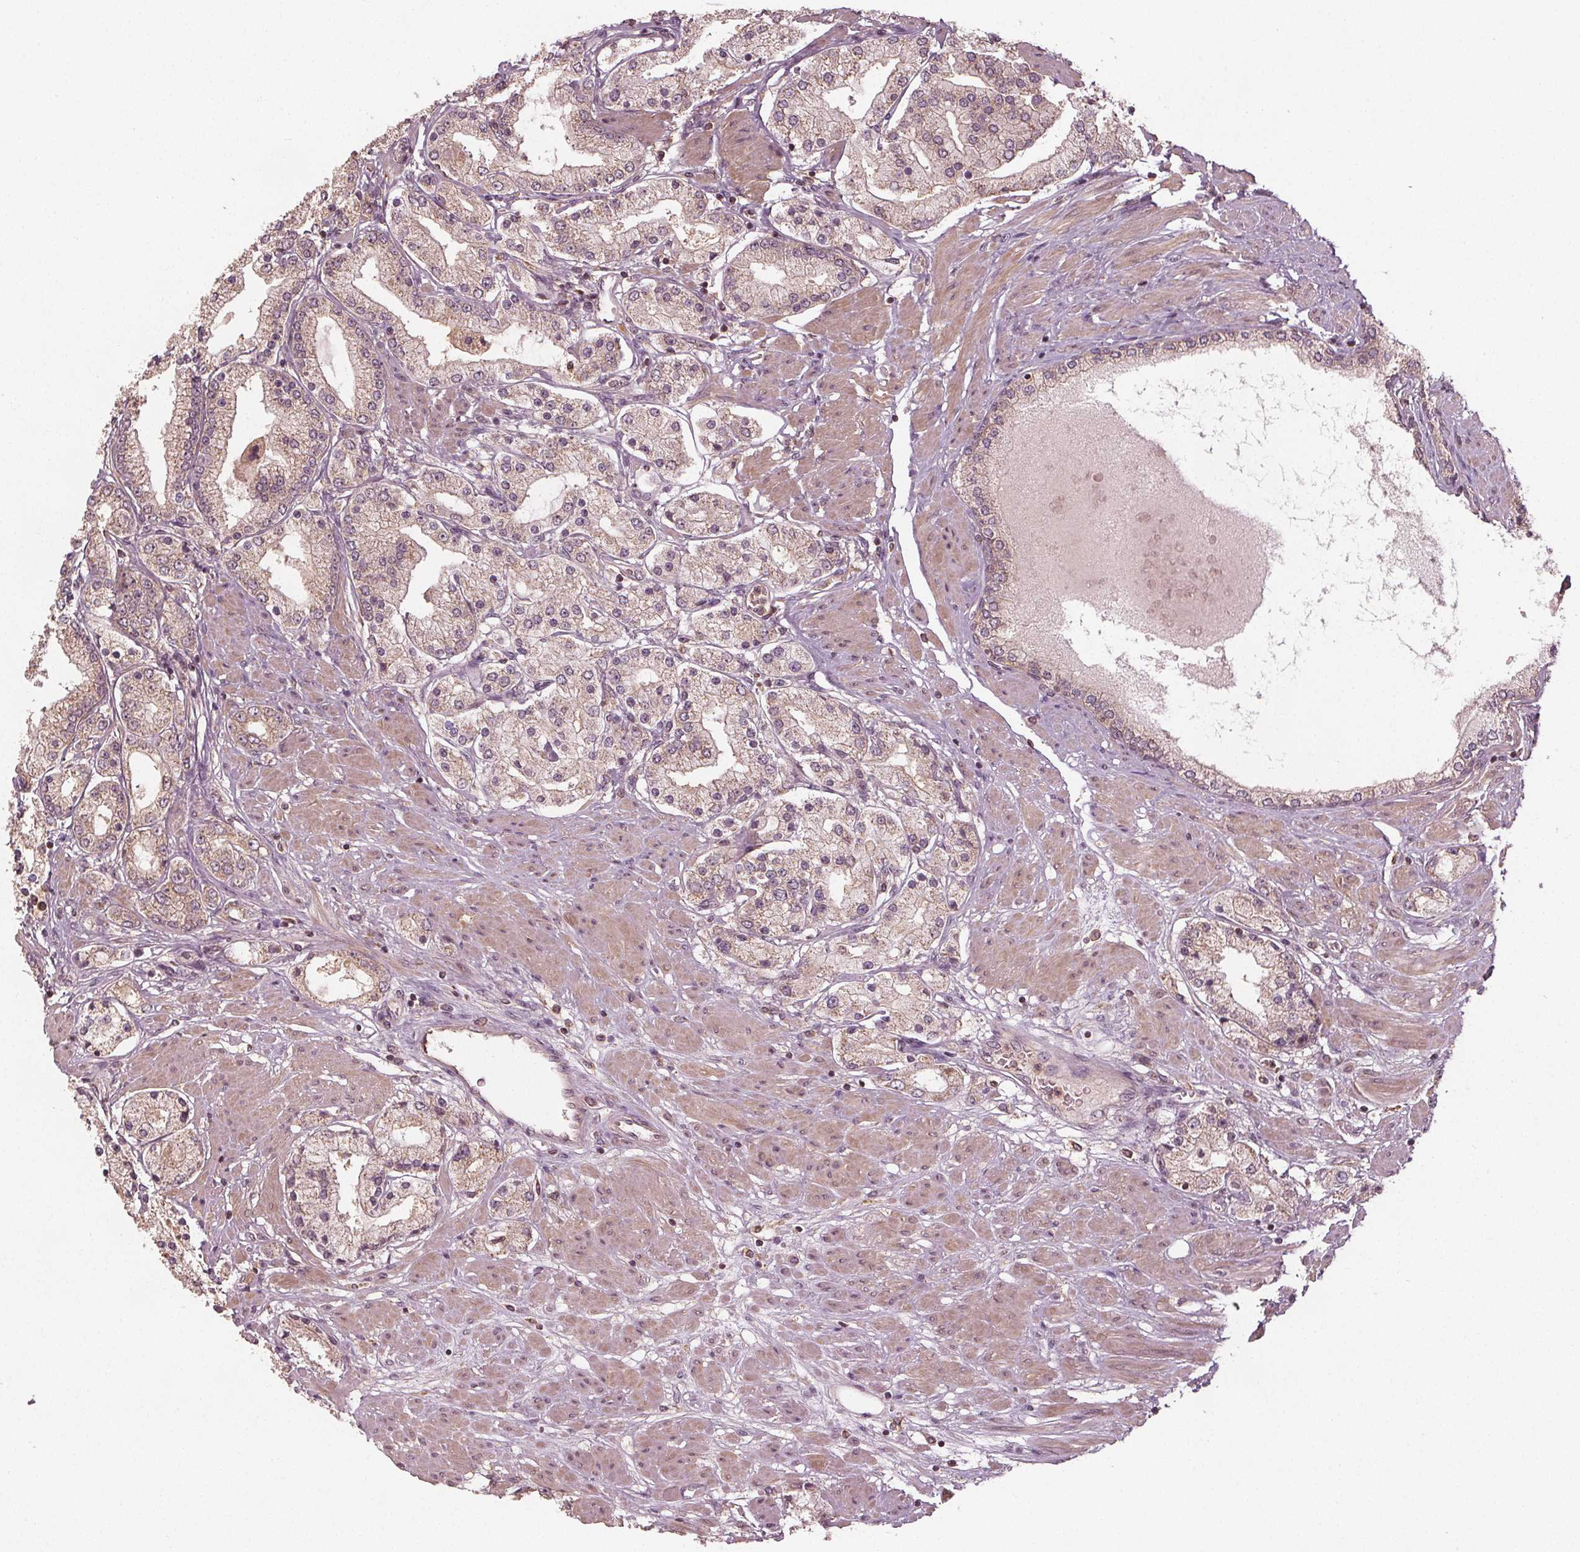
{"staining": {"intensity": "weak", "quantity": "25%-75%", "location": "cytoplasmic/membranous"}, "tissue": "prostate cancer", "cell_type": "Tumor cells", "image_type": "cancer", "snomed": [{"axis": "morphology", "description": "Adenocarcinoma, High grade"}, {"axis": "topography", "description": "Prostate"}], "caption": "Brown immunohistochemical staining in human prostate cancer demonstrates weak cytoplasmic/membranous staining in about 25%-75% of tumor cells.", "gene": "GNB2", "patient": {"sex": "male", "age": 67}}